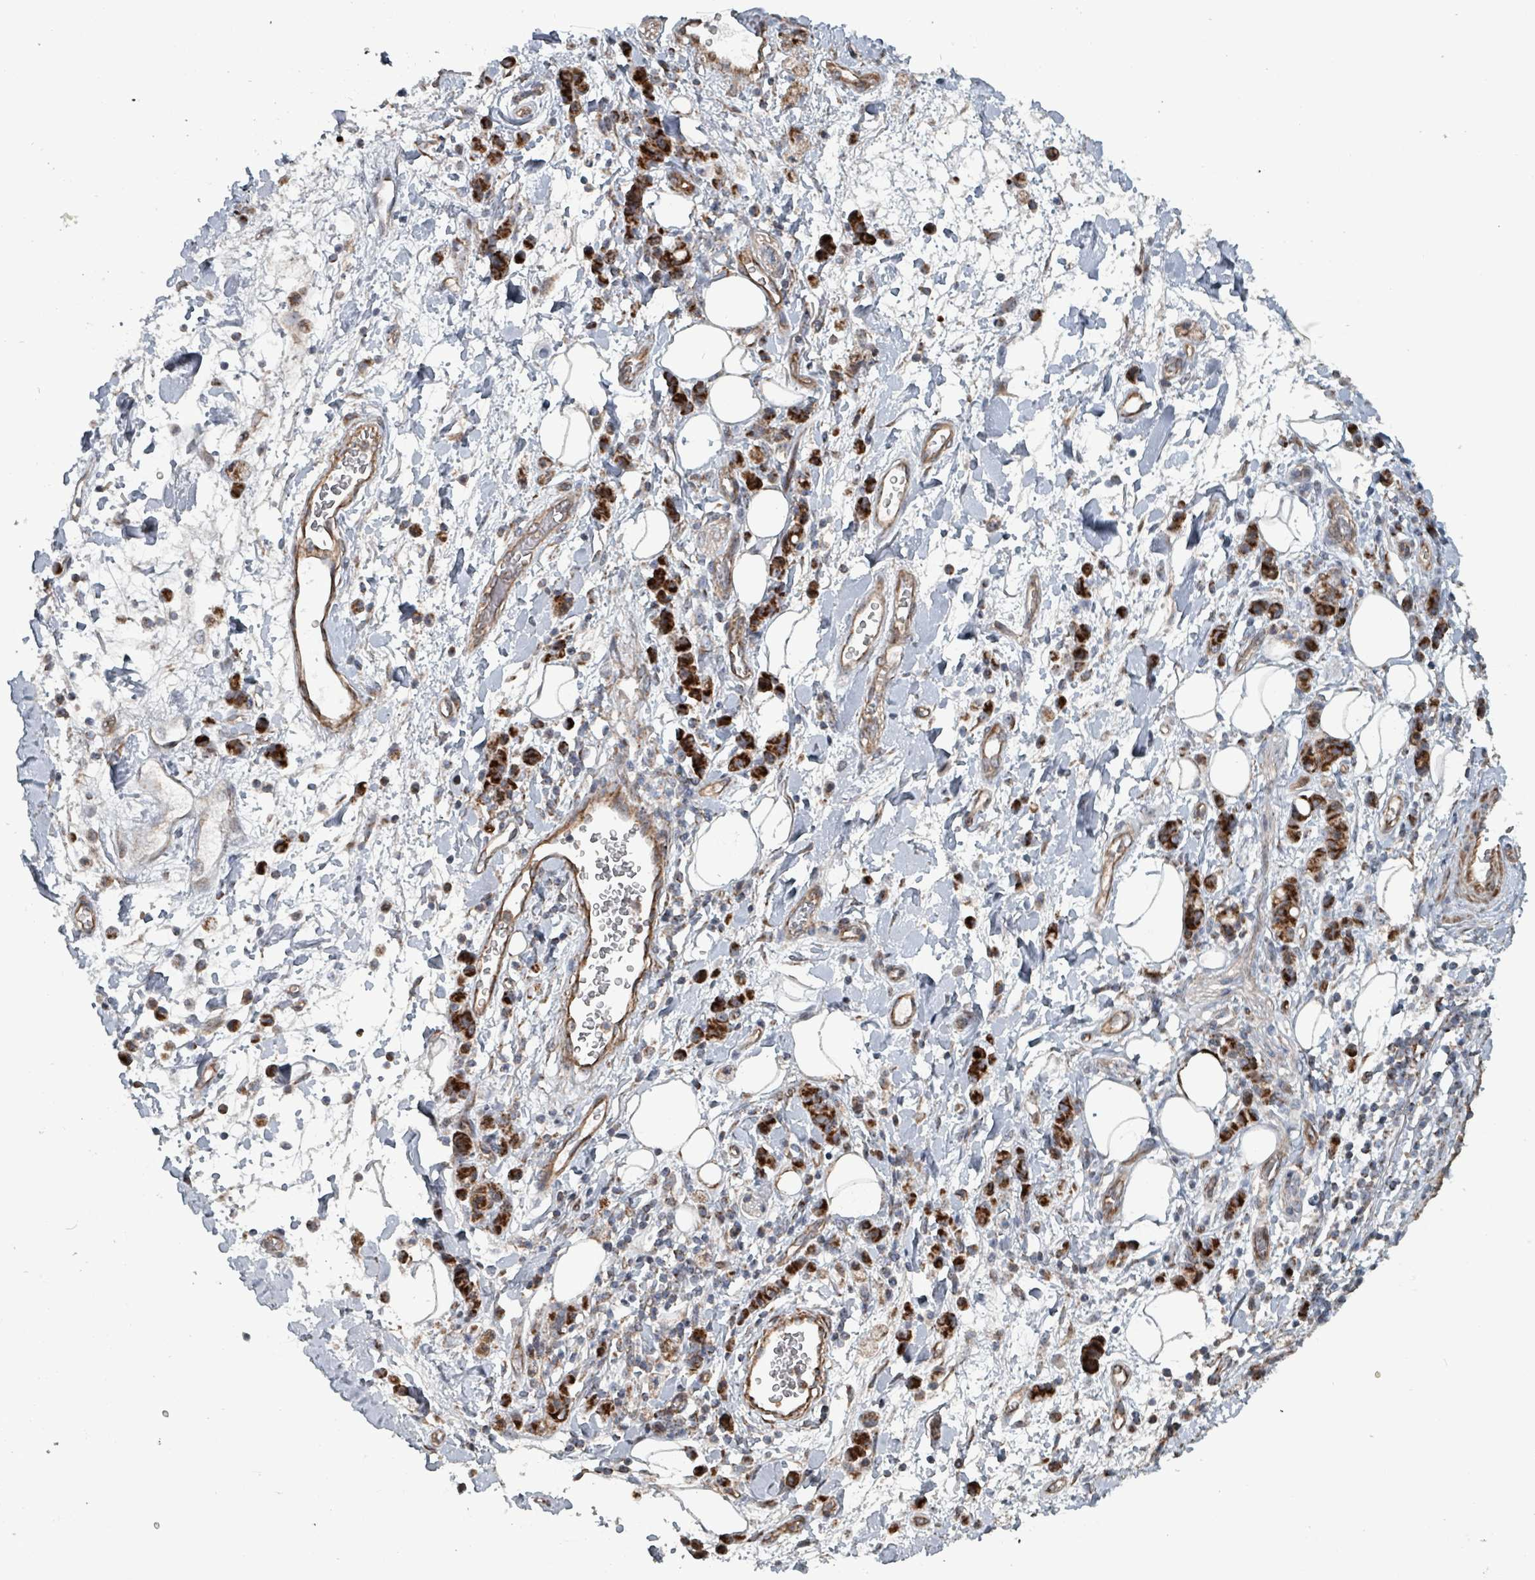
{"staining": {"intensity": "strong", "quantity": ">75%", "location": "cytoplasmic/membranous"}, "tissue": "stomach cancer", "cell_type": "Tumor cells", "image_type": "cancer", "snomed": [{"axis": "morphology", "description": "Adenocarcinoma, NOS"}, {"axis": "topography", "description": "Stomach"}], "caption": "Human adenocarcinoma (stomach) stained for a protein (brown) demonstrates strong cytoplasmic/membranous positive positivity in approximately >75% of tumor cells.", "gene": "MRPL4", "patient": {"sex": "male", "age": 77}}